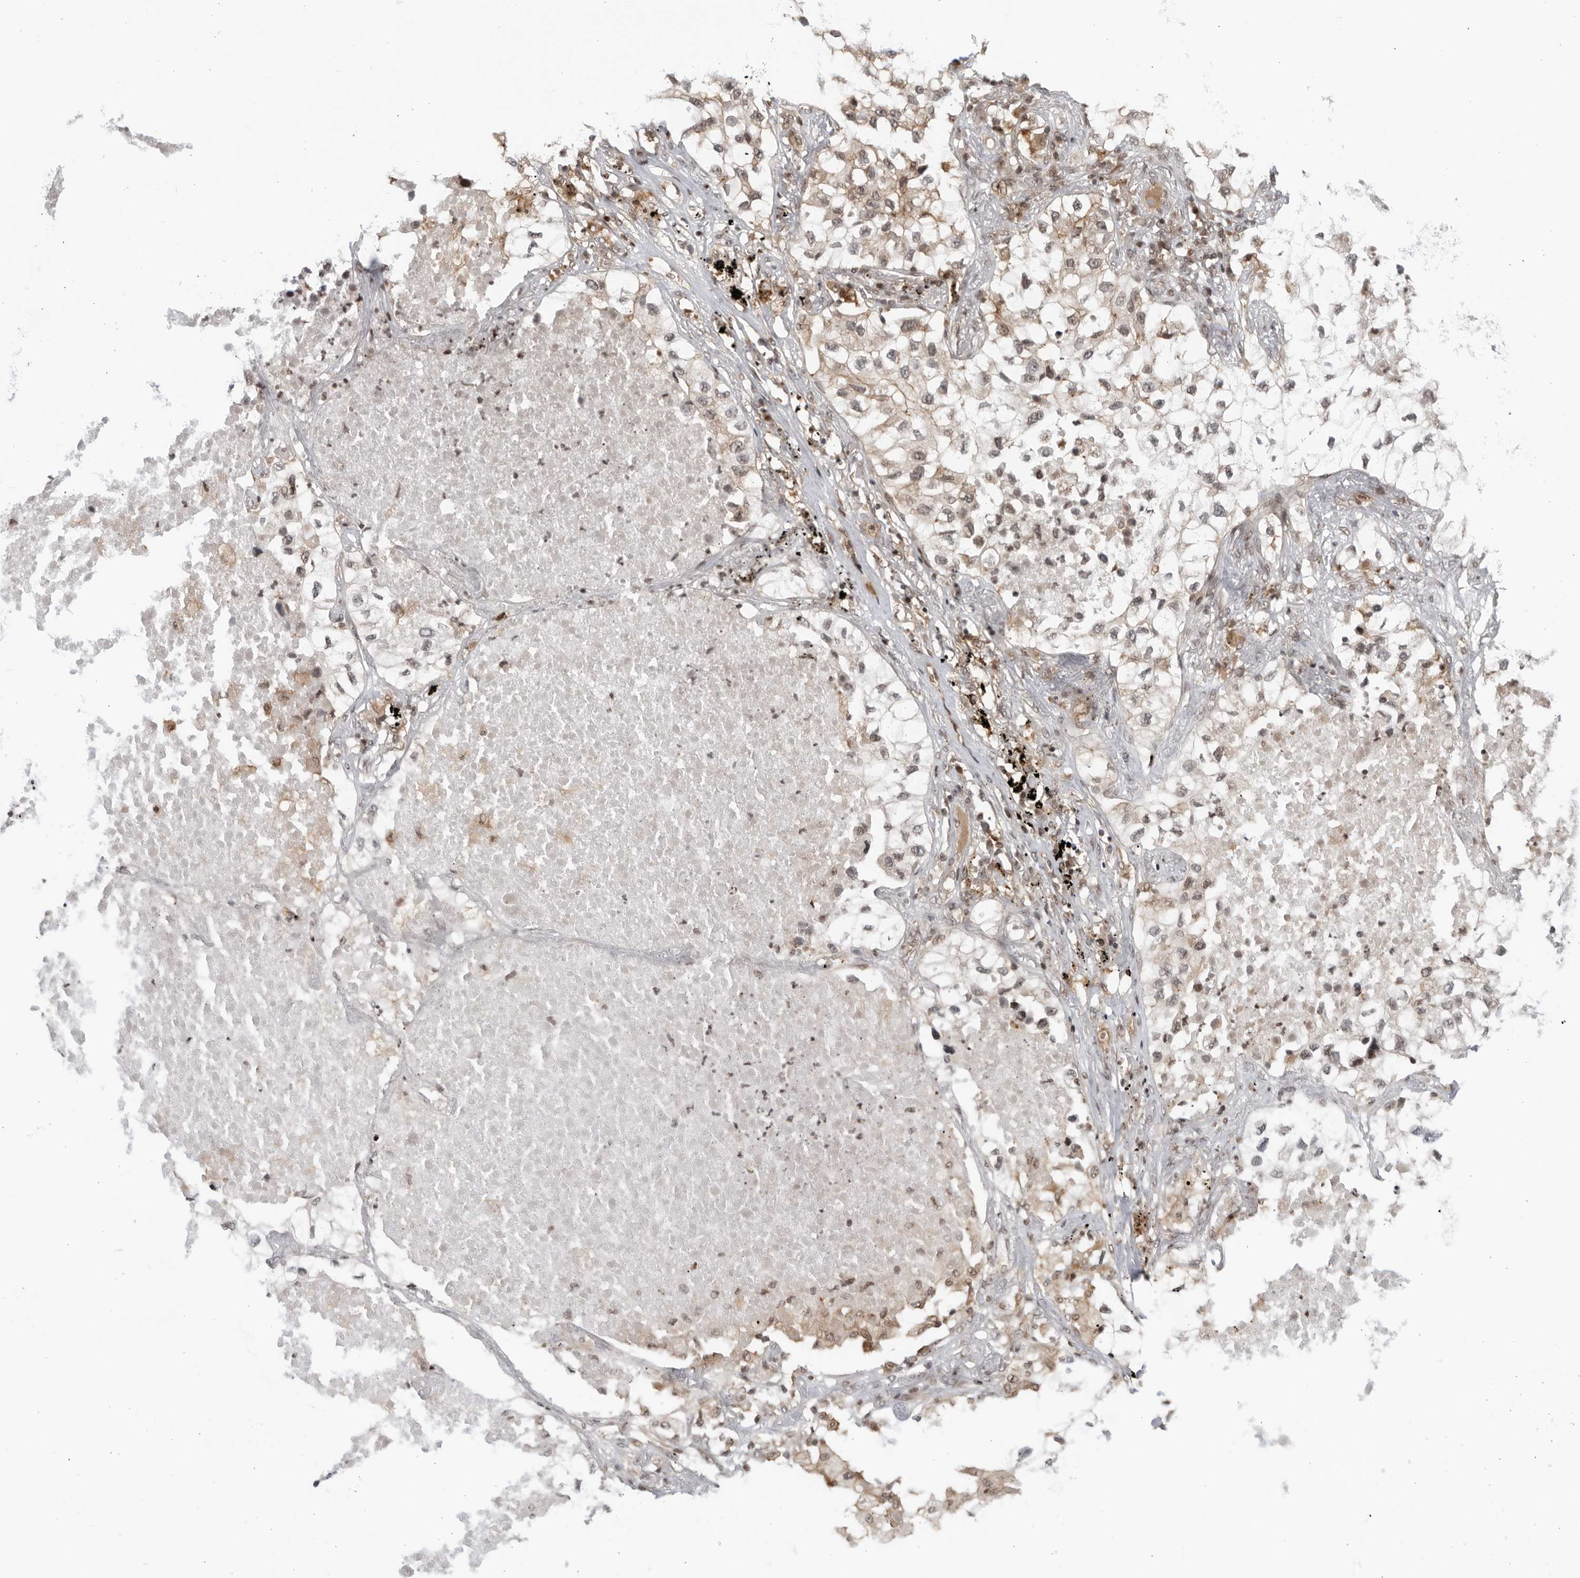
{"staining": {"intensity": "weak", "quantity": "<25%", "location": "cytoplasmic/membranous"}, "tissue": "lung cancer", "cell_type": "Tumor cells", "image_type": "cancer", "snomed": [{"axis": "morphology", "description": "Adenocarcinoma, NOS"}, {"axis": "topography", "description": "Lung"}], "caption": "Human adenocarcinoma (lung) stained for a protein using immunohistochemistry reveals no positivity in tumor cells.", "gene": "DTL", "patient": {"sex": "male", "age": 63}}